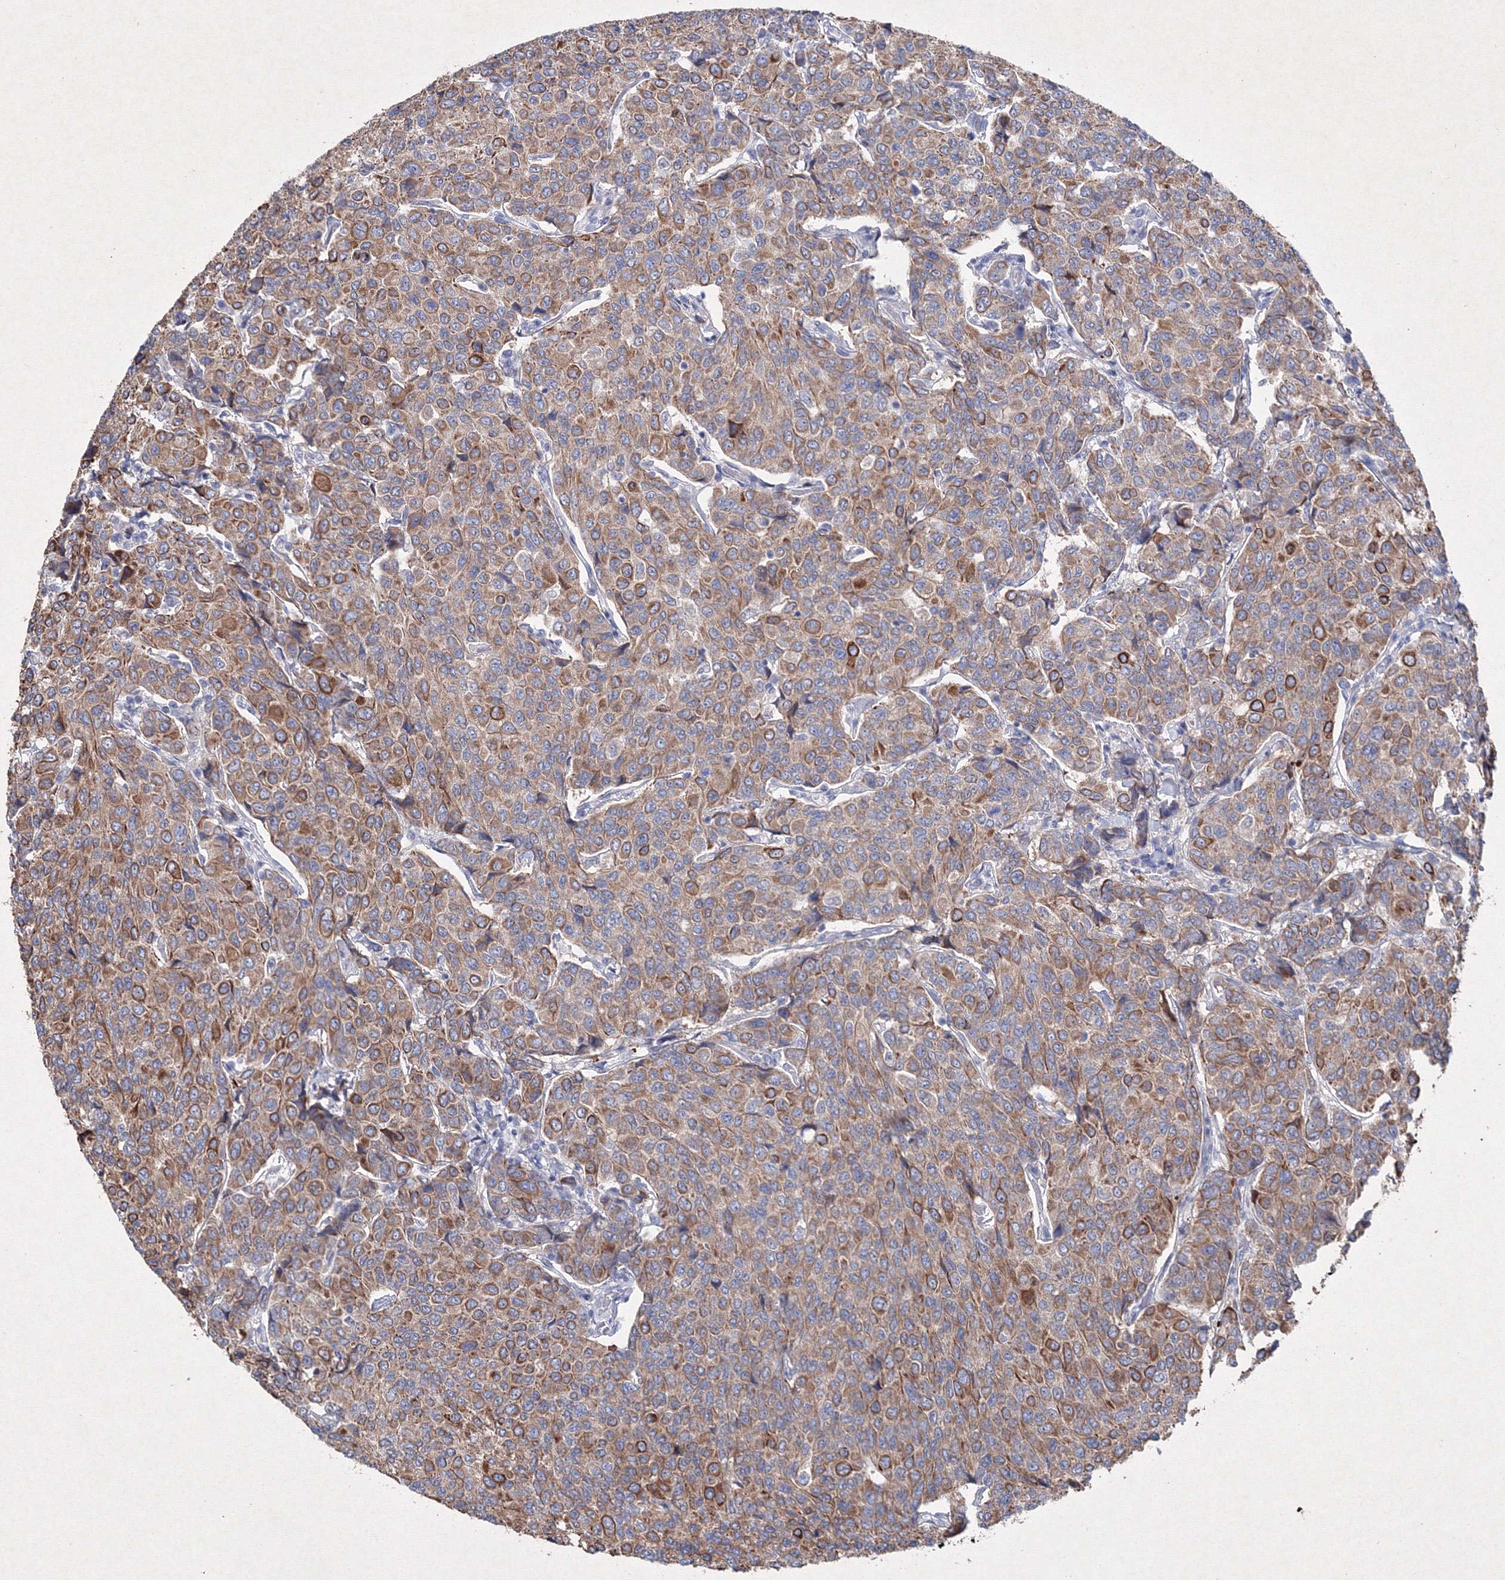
{"staining": {"intensity": "strong", "quantity": ">75%", "location": "cytoplasmic/membranous"}, "tissue": "breast cancer", "cell_type": "Tumor cells", "image_type": "cancer", "snomed": [{"axis": "morphology", "description": "Duct carcinoma"}, {"axis": "topography", "description": "Breast"}], "caption": "Strong cytoplasmic/membranous positivity for a protein is identified in about >75% of tumor cells of breast invasive ductal carcinoma using IHC.", "gene": "SMIM29", "patient": {"sex": "female", "age": 55}}